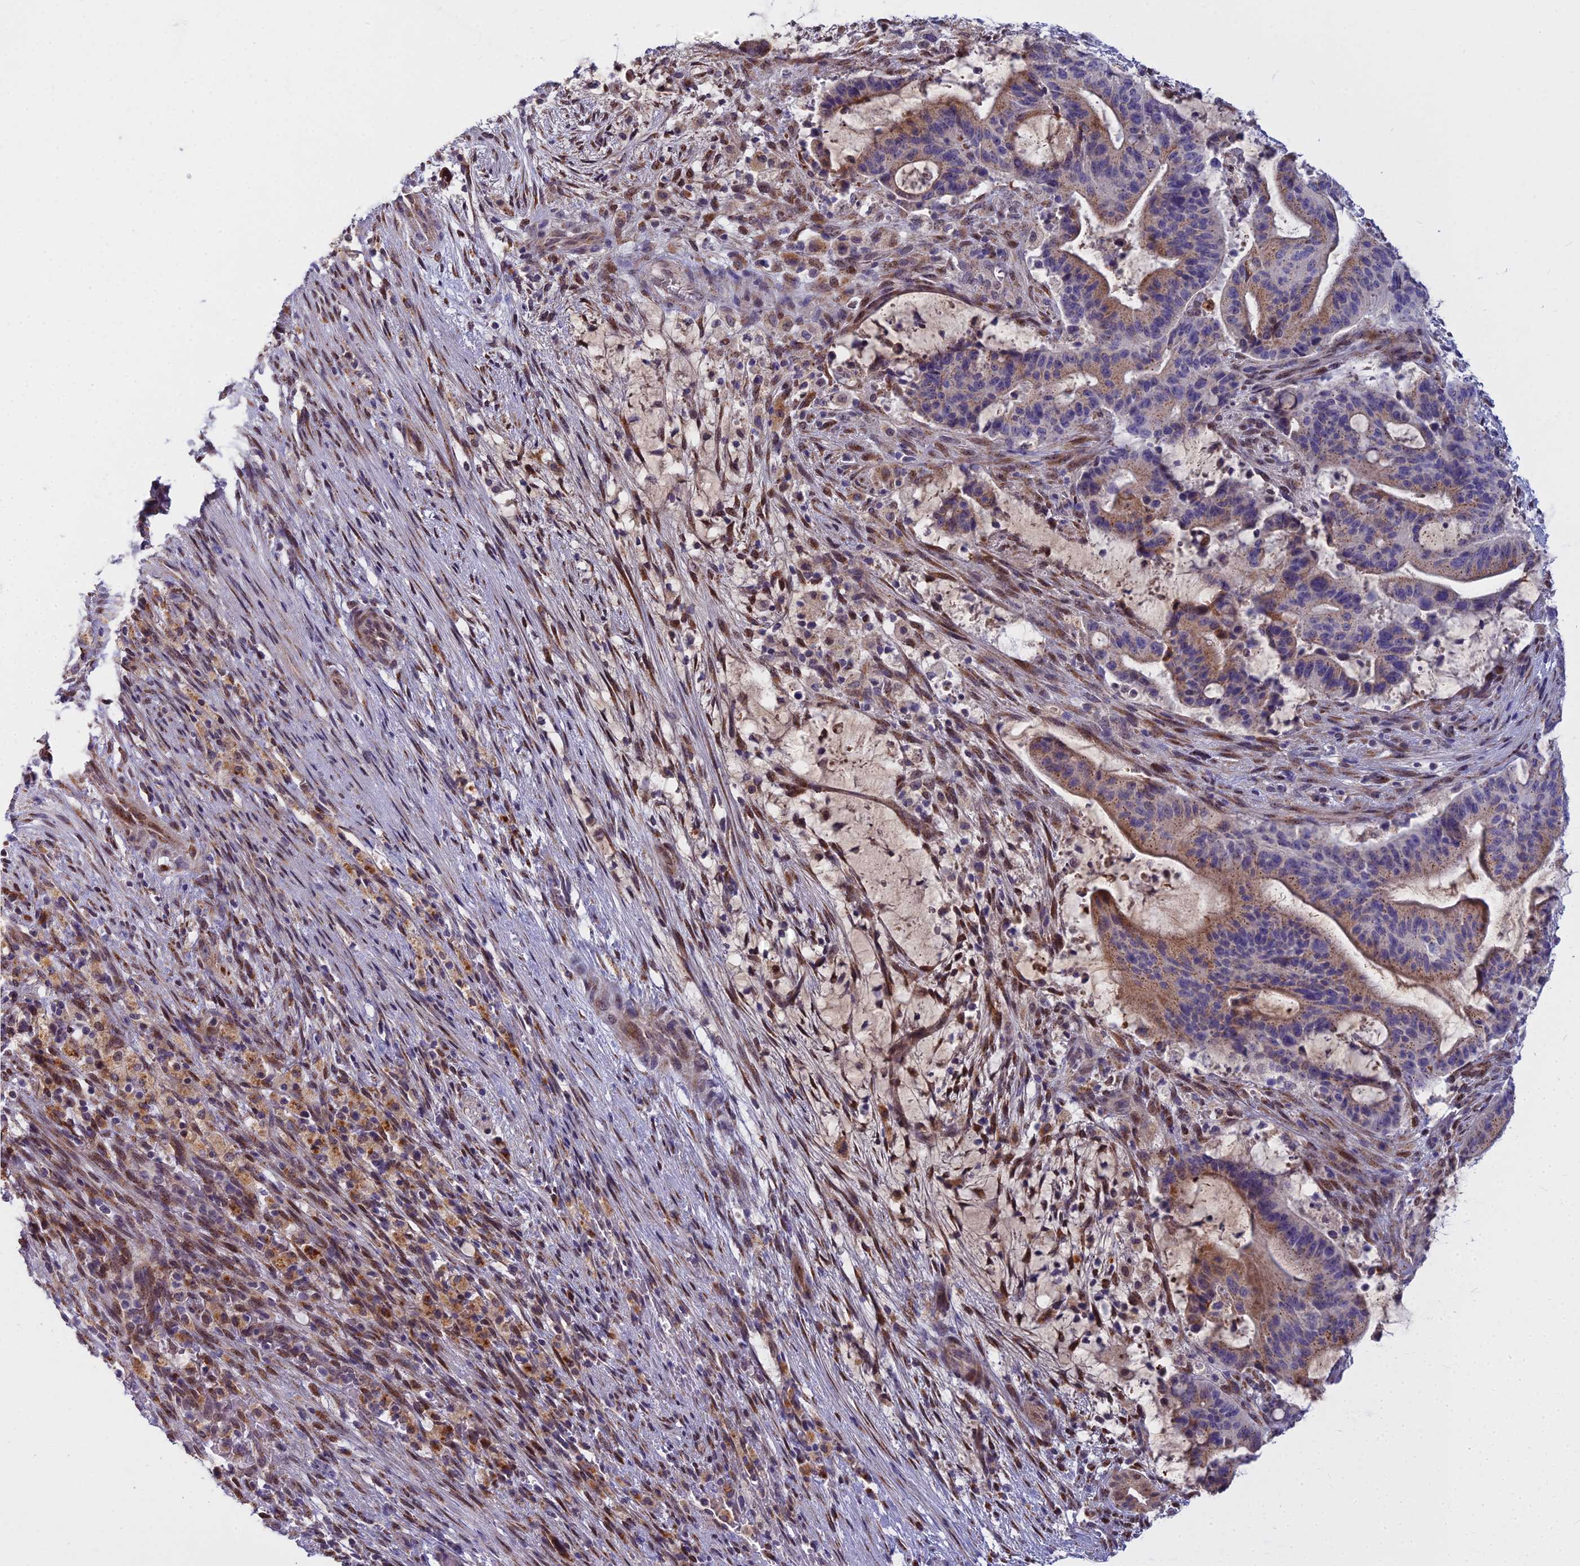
{"staining": {"intensity": "moderate", "quantity": "25%-75%", "location": "cytoplasmic/membranous"}, "tissue": "liver cancer", "cell_type": "Tumor cells", "image_type": "cancer", "snomed": [{"axis": "morphology", "description": "Normal tissue, NOS"}, {"axis": "morphology", "description": "Cholangiocarcinoma"}, {"axis": "topography", "description": "Liver"}, {"axis": "topography", "description": "Peripheral nerve tissue"}], "caption": "The photomicrograph shows staining of cholangiocarcinoma (liver), revealing moderate cytoplasmic/membranous protein positivity (brown color) within tumor cells.", "gene": "WDPCP", "patient": {"sex": "female", "age": 73}}